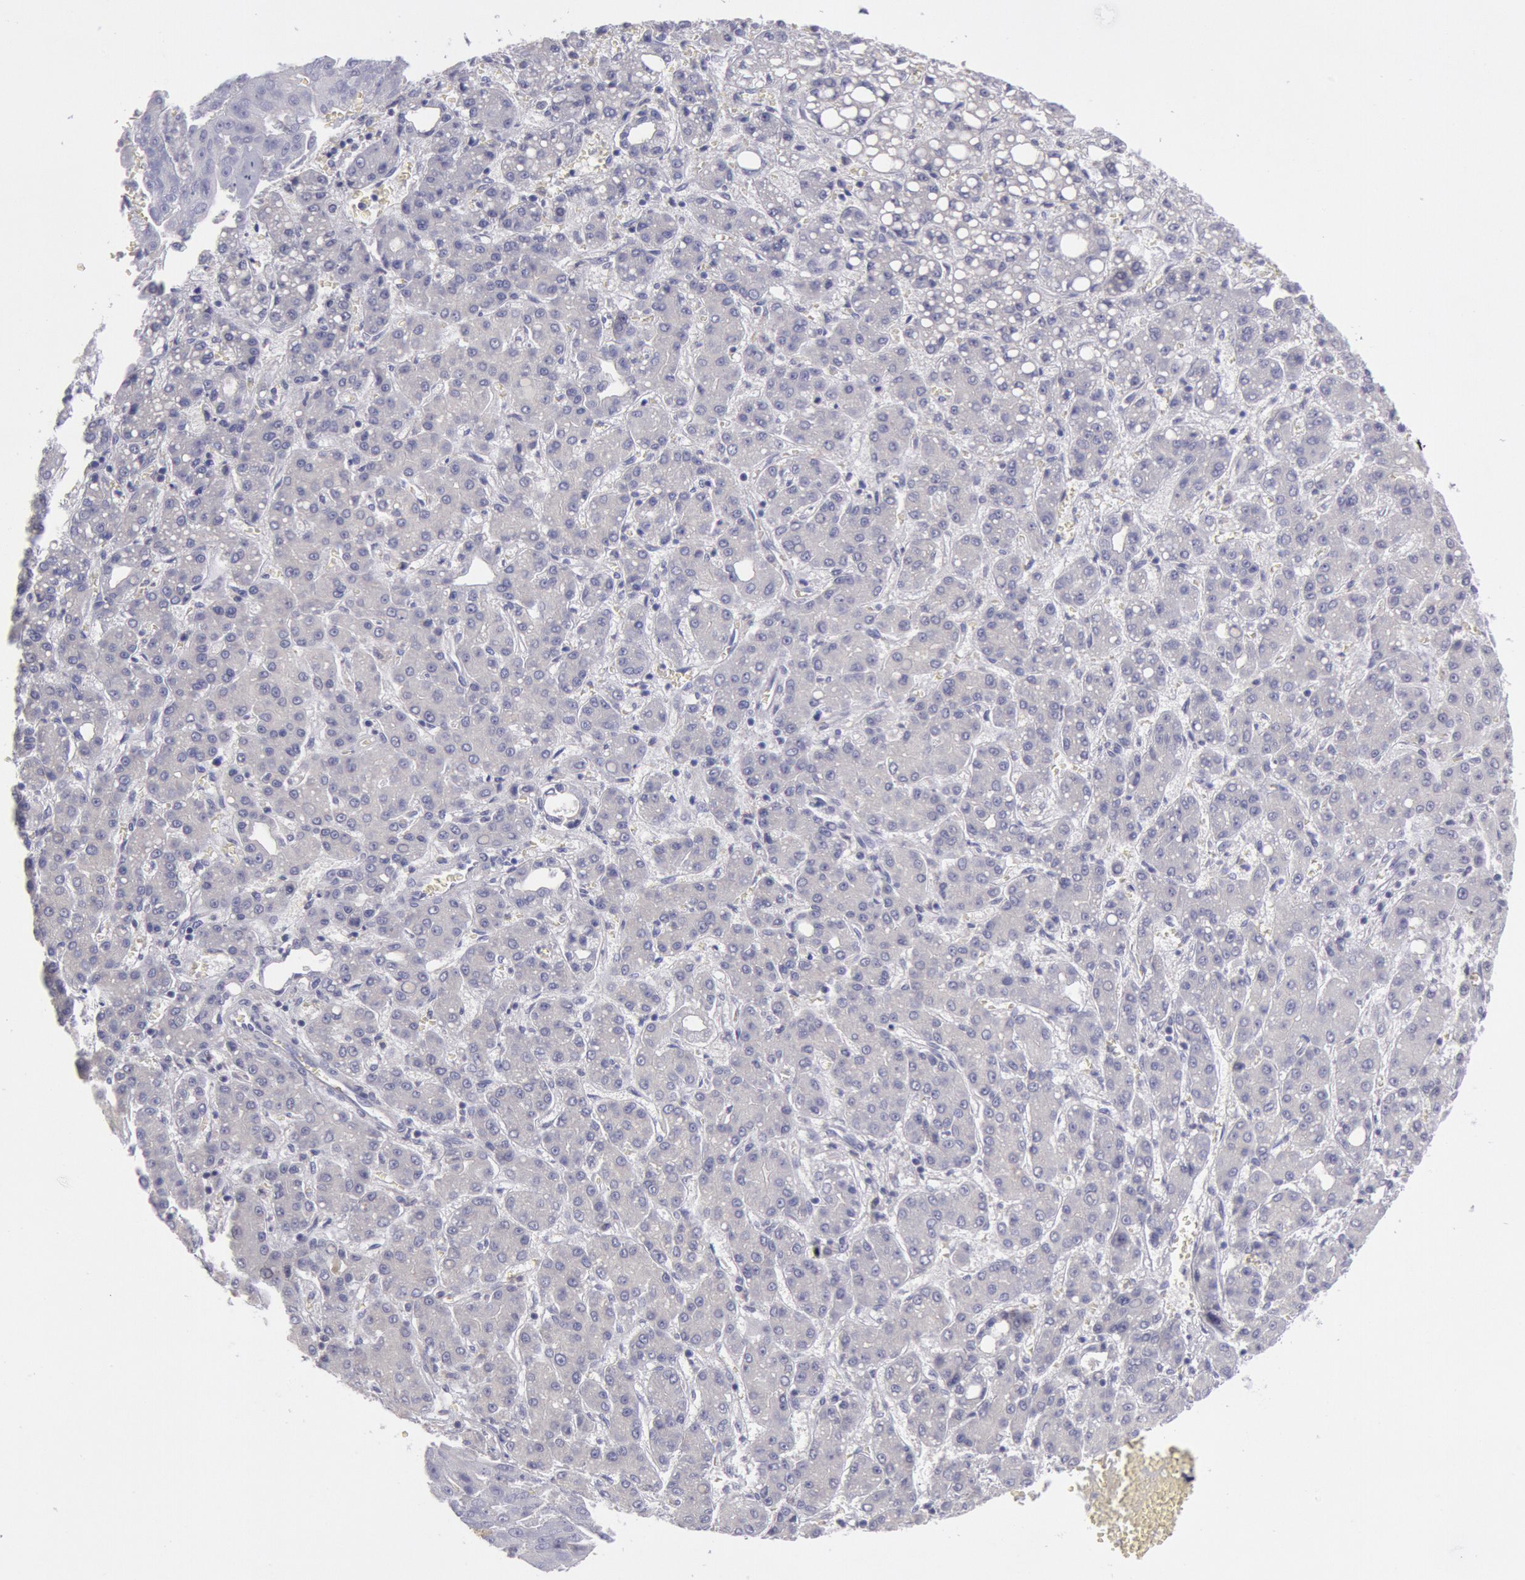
{"staining": {"intensity": "negative", "quantity": "none", "location": "none"}, "tissue": "liver cancer", "cell_type": "Tumor cells", "image_type": "cancer", "snomed": [{"axis": "morphology", "description": "Carcinoma, Hepatocellular, NOS"}, {"axis": "topography", "description": "Liver"}], "caption": "An IHC photomicrograph of hepatocellular carcinoma (liver) is shown. There is no staining in tumor cells of hepatocellular carcinoma (liver).", "gene": "MYH7", "patient": {"sex": "male", "age": 69}}